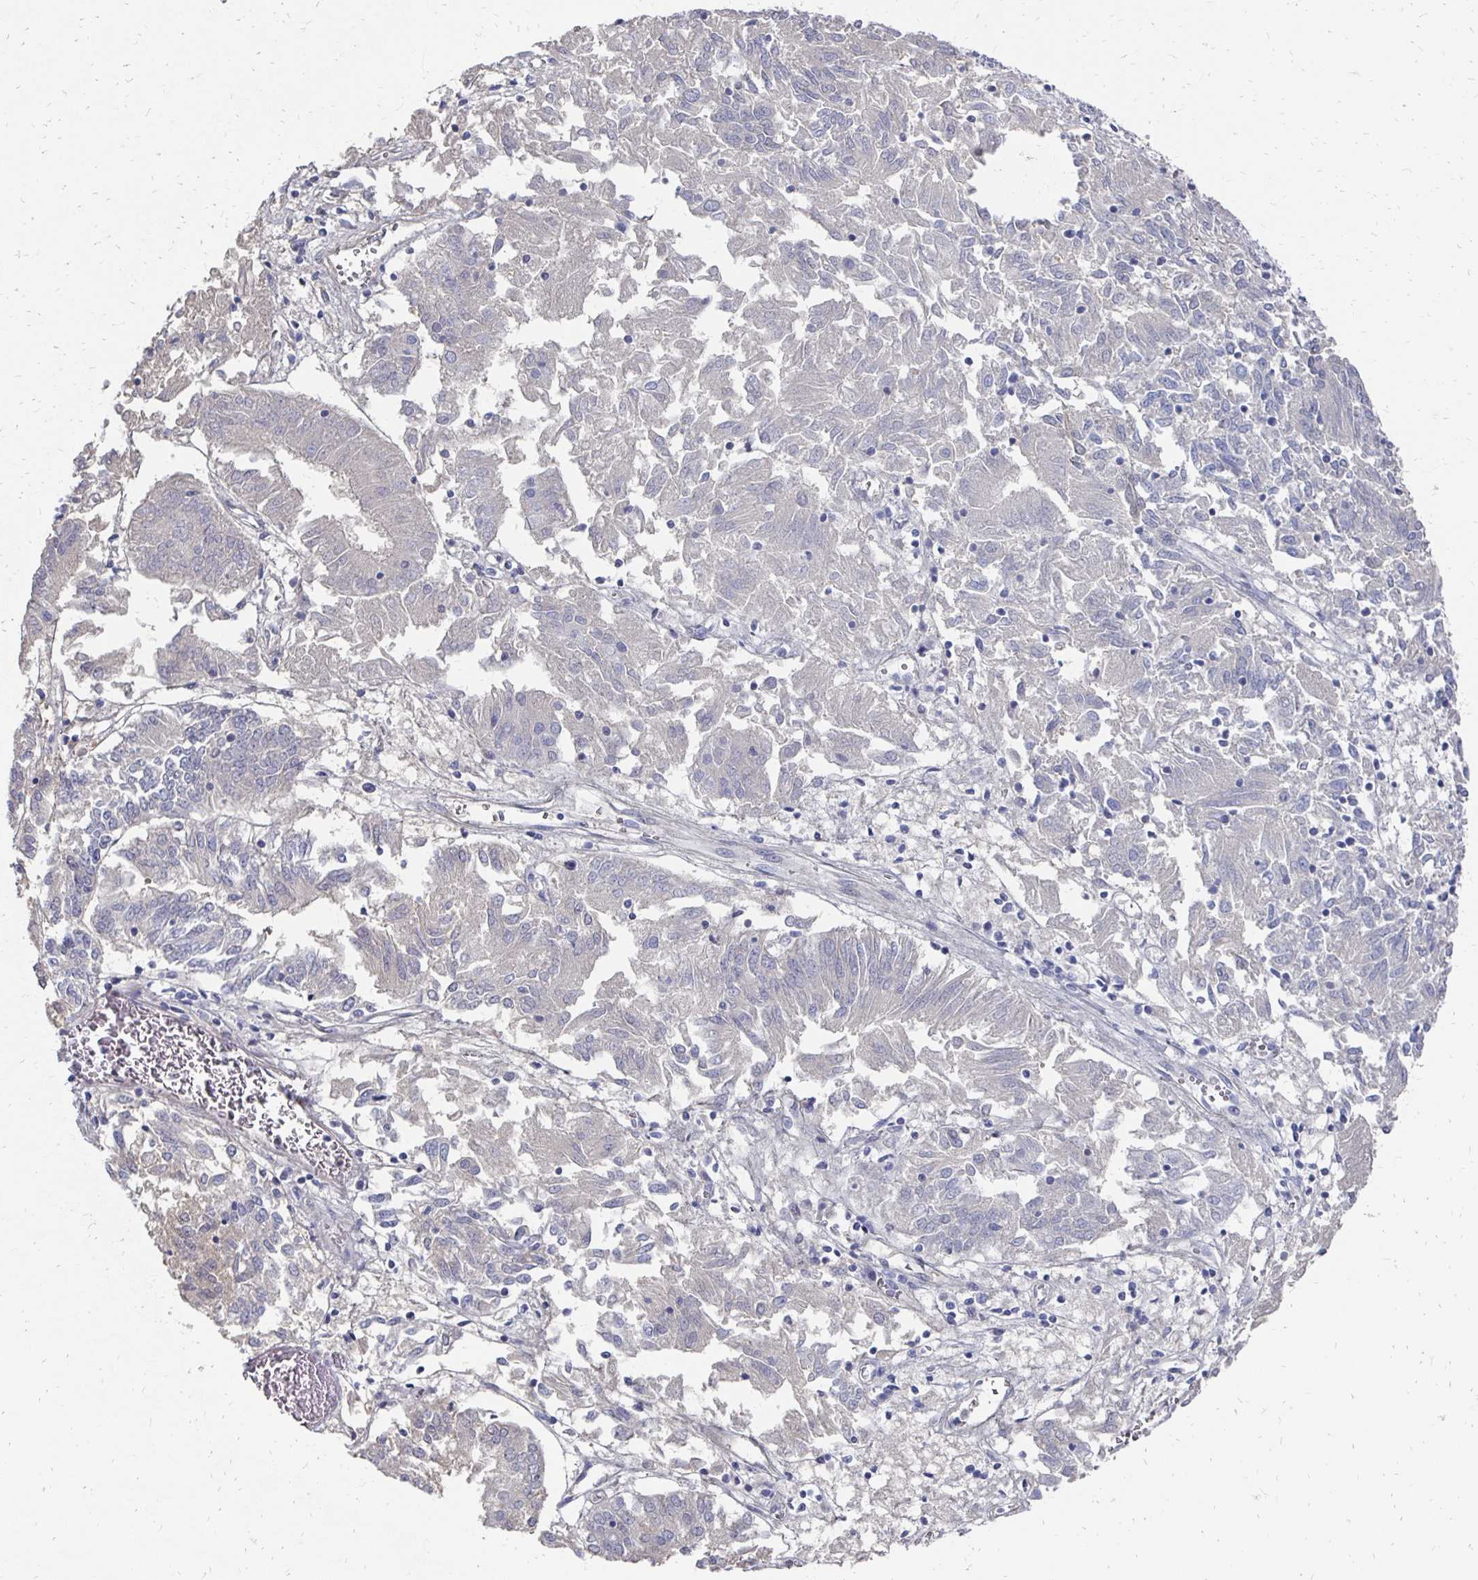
{"staining": {"intensity": "negative", "quantity": "none", "location": "none"}, "tissue": "endometrial cancer", "cell_type": "Tumor cells", "image_type": "cancer", "snomed": [{"axis": "morphology", "description": "Adenocarcinoma, NOS"}, {"axis": "topography", "description": "Endometrium"}], "caption": "Immunohistochemistry (IHC) micrograph of human adenocarcinoma (endometrial) stained for a protein (brown), which displays no expression in tumor cells.", "gene": "SYCP3", "patient": {"sex": "female", "age": 54}}